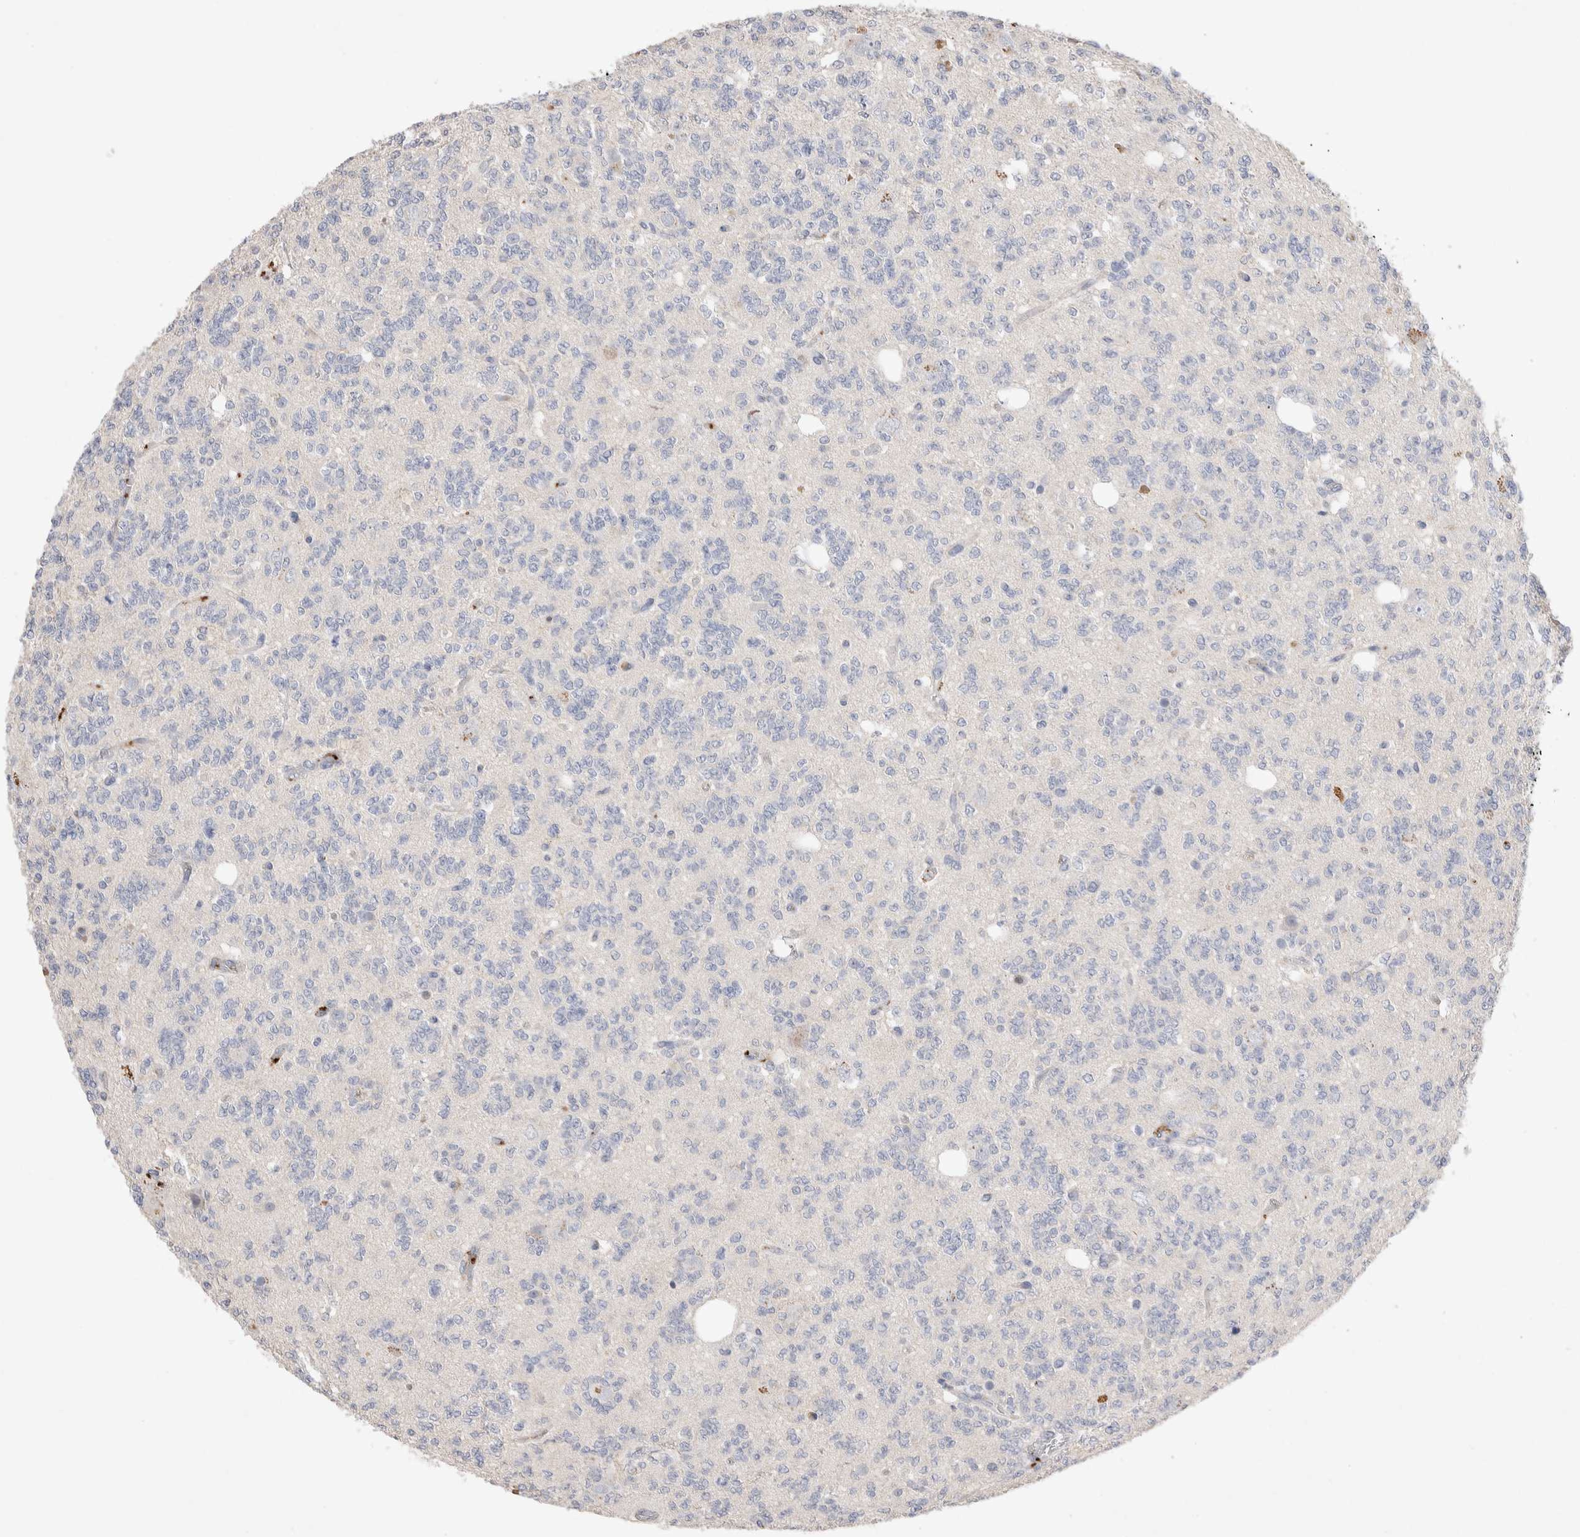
{"staining": {"intensity": "negative", "quantity": "none", "location": "none"}, "tissue": "glioma", "cell_type": "Tumor cells", "image_type": "cancer", "snomed": [{"axis": "morphology", "description": "Glioma, malignant, Low grade"}, {"axis": "topography", "description": "Brain"}], "caption": "IHC of glioma demonstrates no expression in tumor cells.", "gene": "FFAR2", "patient": {"sex": "male", "age": 38}}